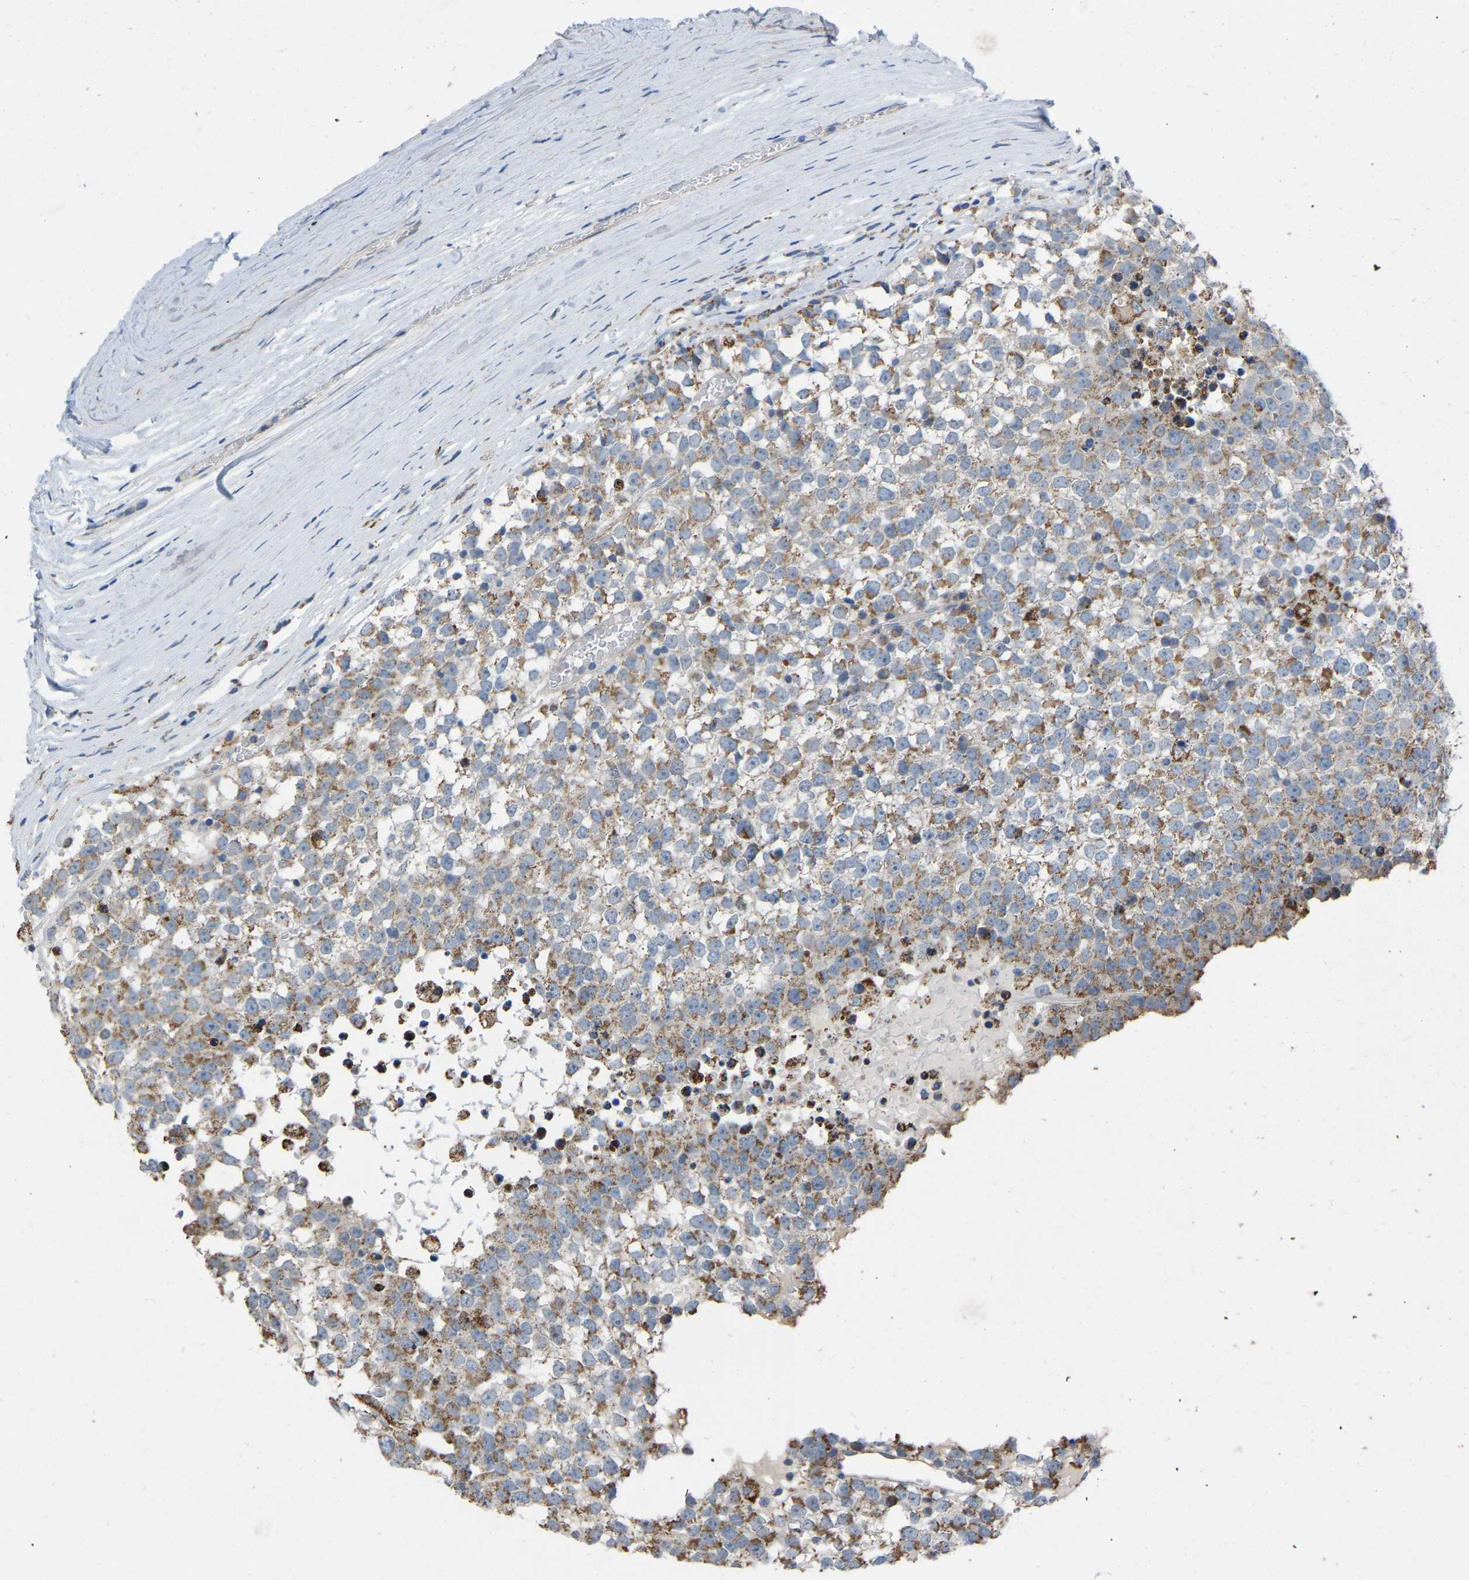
{"staining": {"intensity": "moderate", "quantity": ">75%", "location": "cytoplasmic/membranous"}, "tissue": "testis cancer", "cell_type": "Tumor cells", "image_type": "cancer", "snomed": [{"axis": "morphology", "description": "Seminoma, NOS"}, {"axis": "topography", "description": "Testis"}], "caption": "Immunohistochemical staining of testis cancer (seminoma) displays medium levels of moderate cytoplasmic/membranous positivity in approximately >75% of tumor cells.", "gene": "BCL10", "patient": {"sex": "male", "age": 65}}